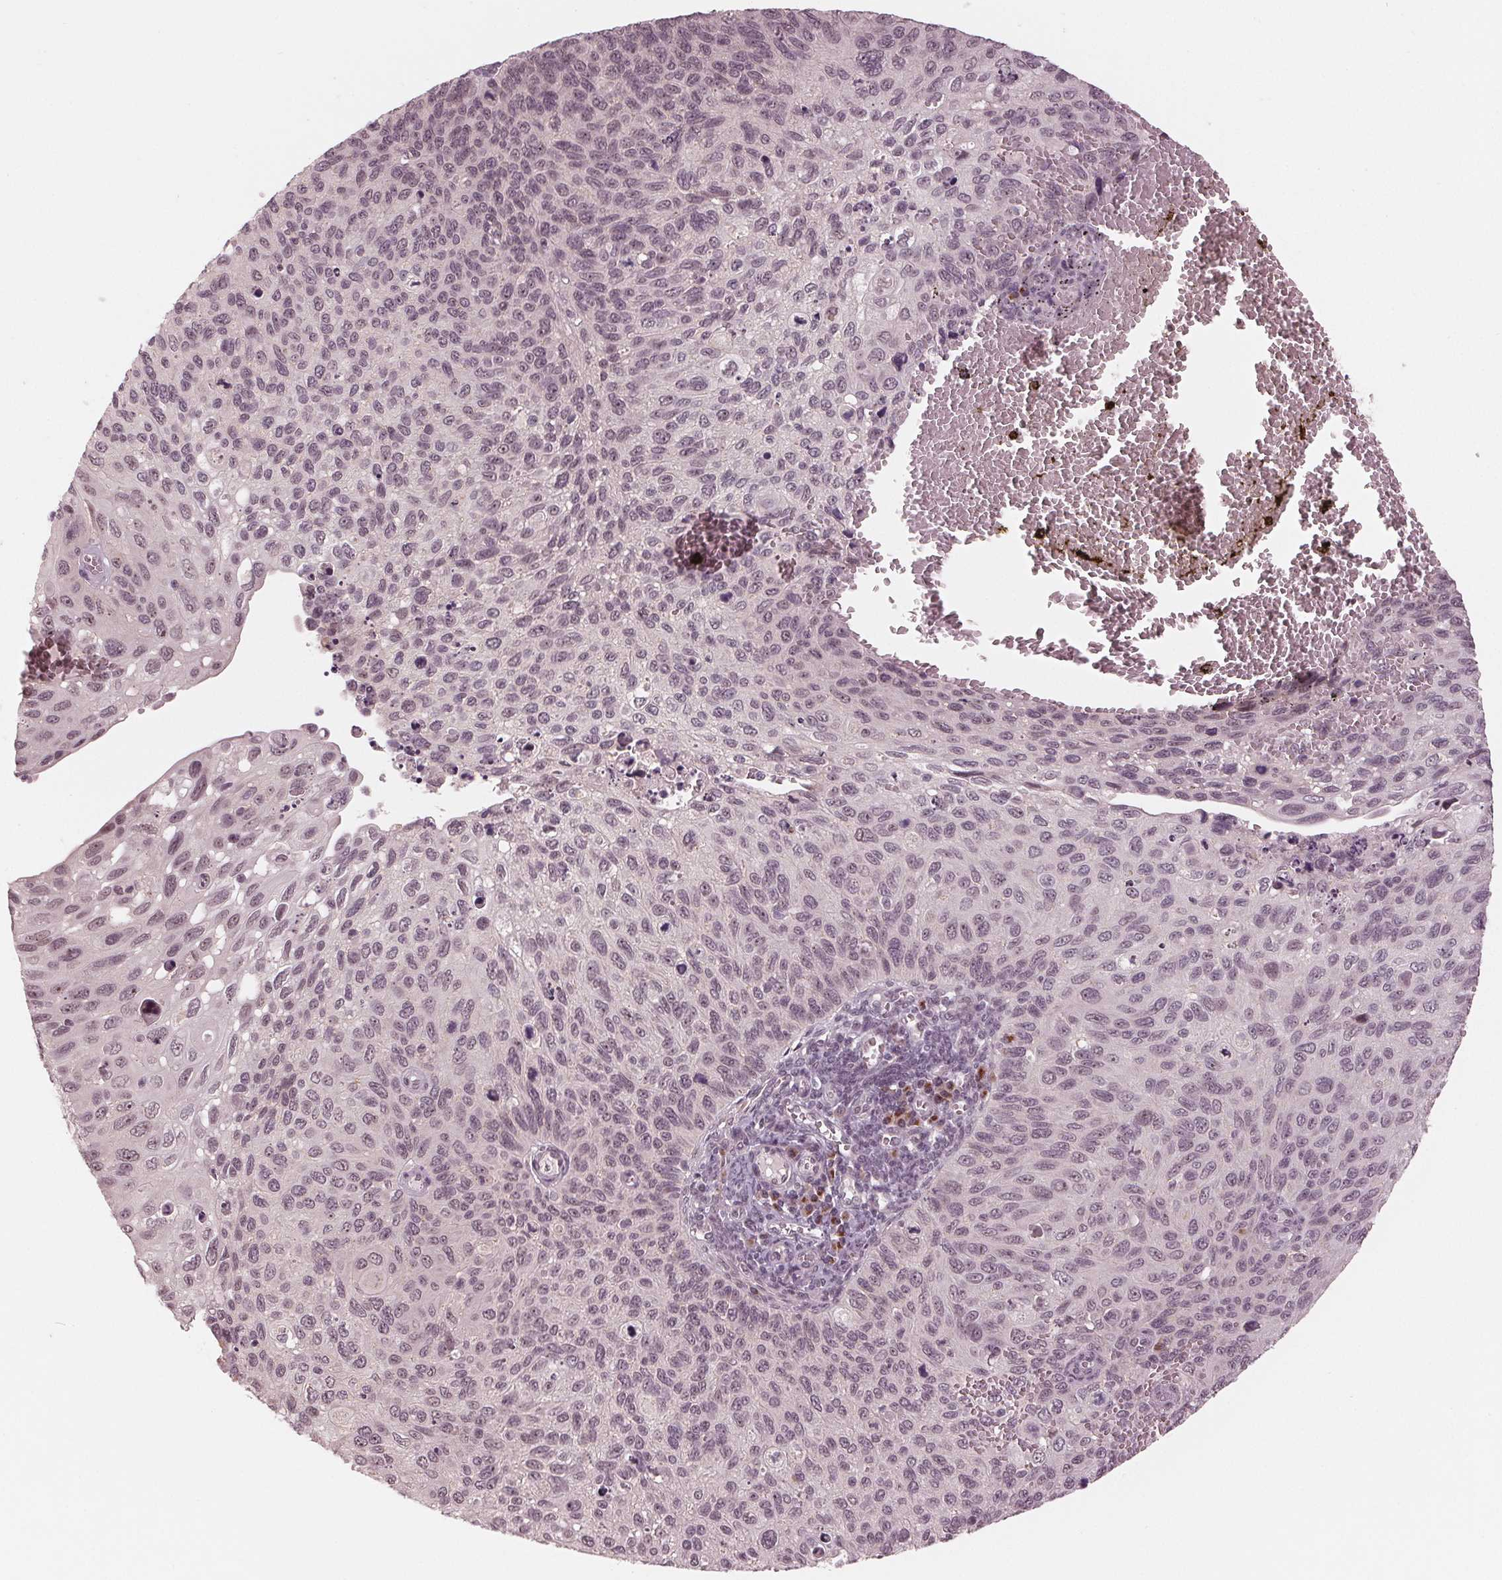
{"staining": {"intensity": "weak", "quantity": "<25%", "location": "nuclear"}, "tissue": "cervical cancer", "cell_type": "Tumor cells", "image_type": "cancer", "snomed": [{"axis": "morphology", "description": "Squamous cell carcinoma, NOS"}, {"axis": "topography", "description": "Cervix"}], "caption": "Tumor cells are negative for brown protein staining in squamous cell carcinoma (cervical).", "gene": "SLX4", "patient": {"sex": "female", "age": 70}}